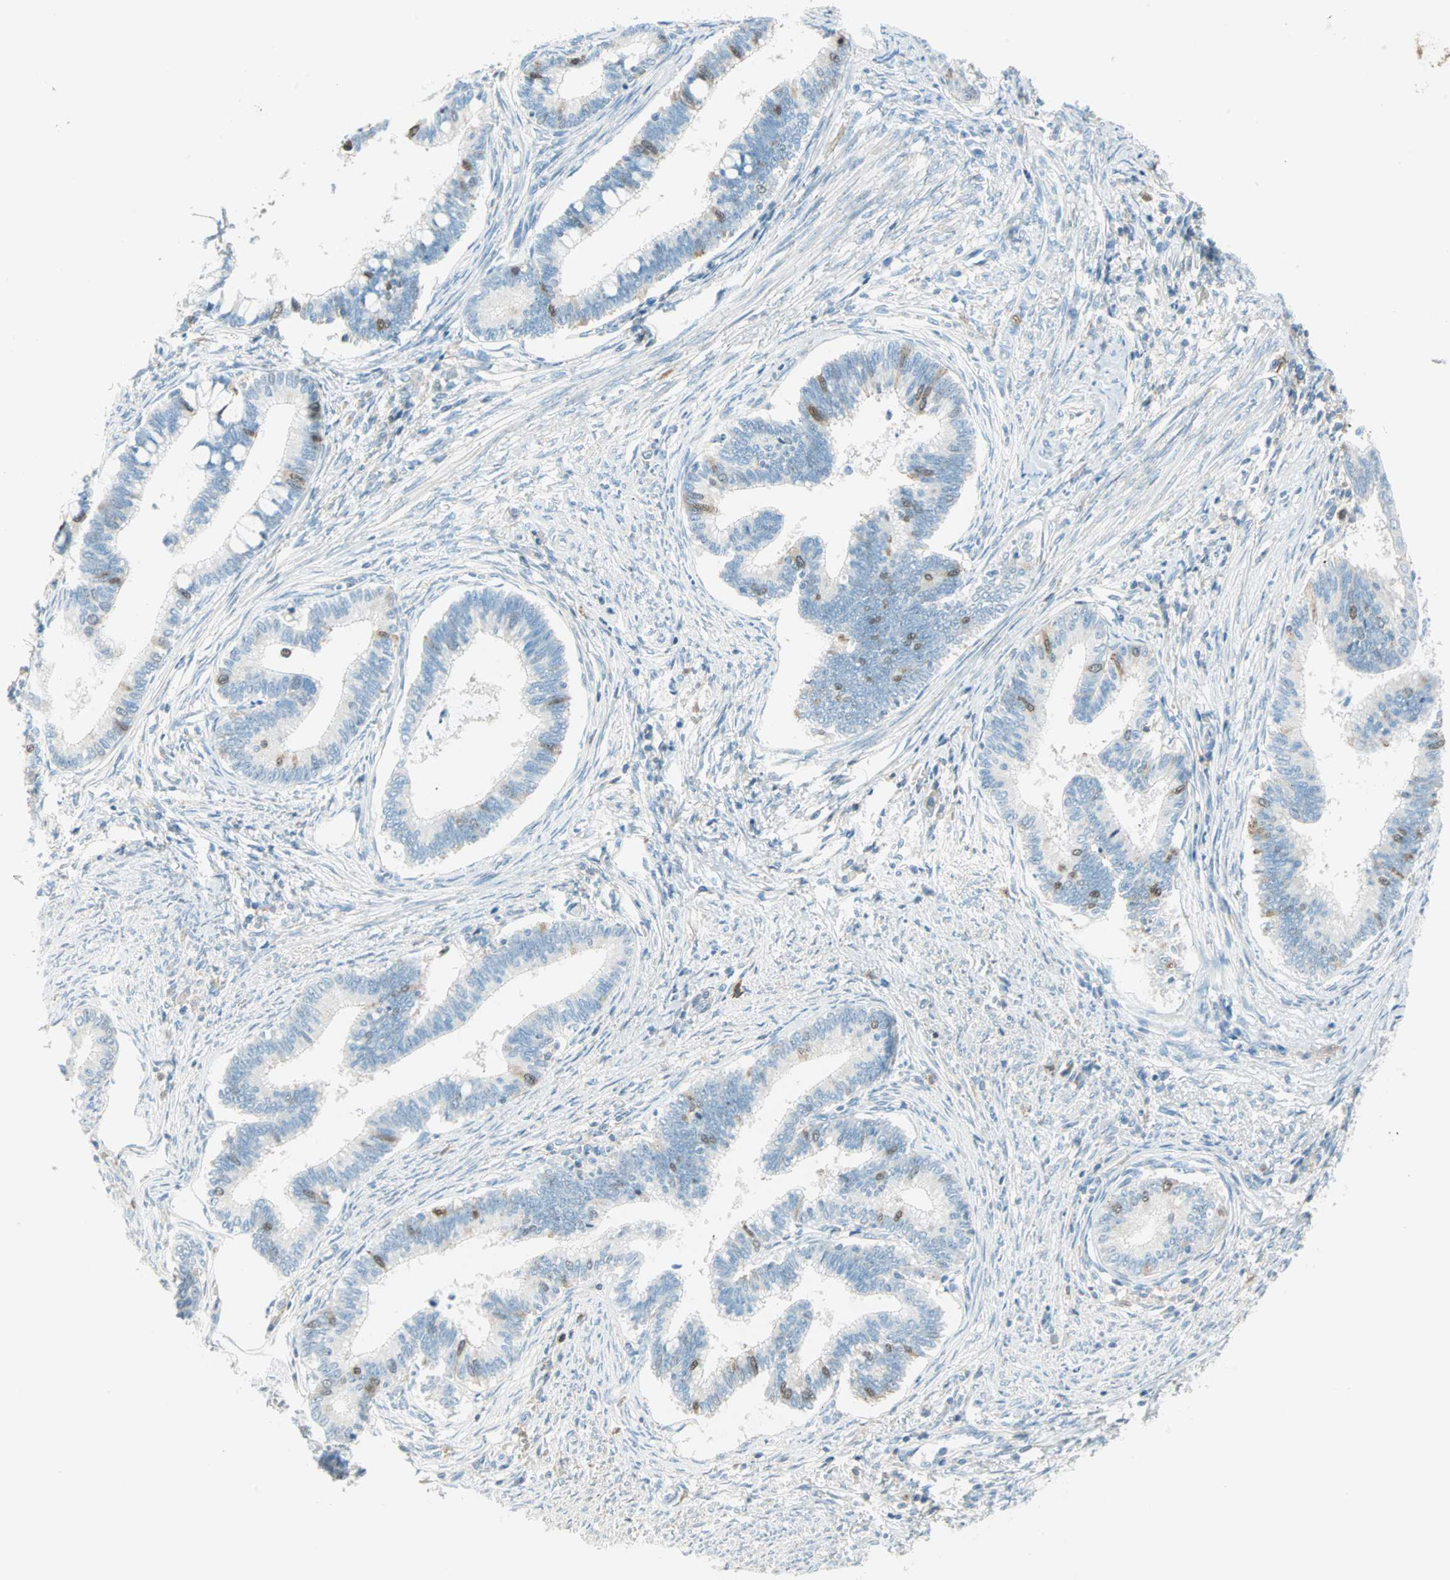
{"staining": {"intensity": "weak", "quantity": "<25%", "location": "cytoplasmic/membranous,nuclear"}, "tissue": "cervical cancer", "cell_type": "Tumor cells", "image_type": "cancer", "snomed": [{"axis": "morphology", "description": "Adenocarcinoma, NOS"}, {"axis": "topography", "description": "Cervix"}], "caption": "This is an immunohistochemistry (IHC) micrograph of human cervical cancer. There is no expression in tumor cells.", "gene": "PTTG1", "patient": {"sex": "female", "age": 36}}